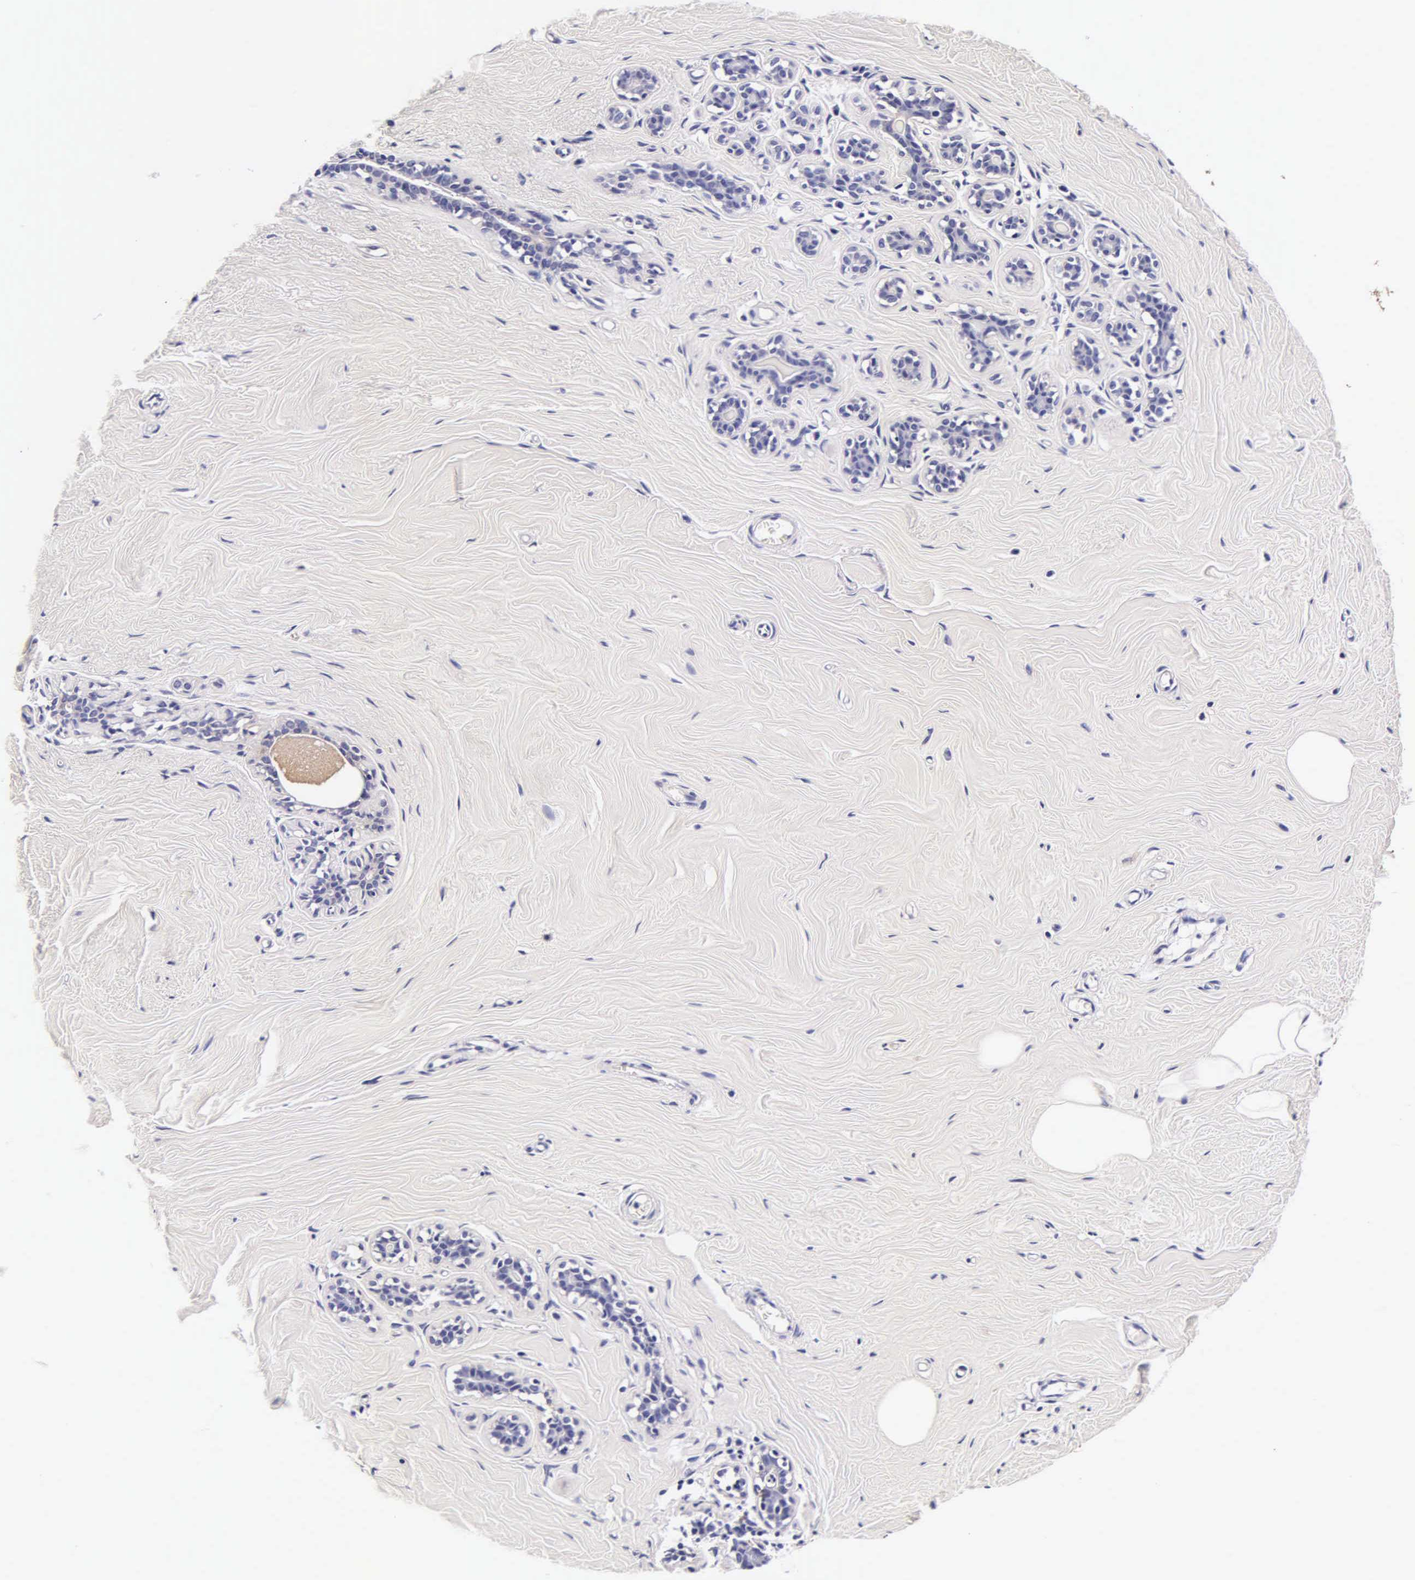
{"staining": {"intensity": "negative", "quantity": "none", "location": "none"}, "tissue": "breast", "cell_type": "Adipocytes", "image_type": "normal", "snomed": [{"axis": "morphology", "description": "Normal tissue, NOS"}, {"axis": "topography", "description": "Breast"}], "caption": "This is an IHC image of unremarkable breast. There is no positivity in adipocytes.", "gene": "CTSB", "patient": {"sex": "female", "age": 45}}